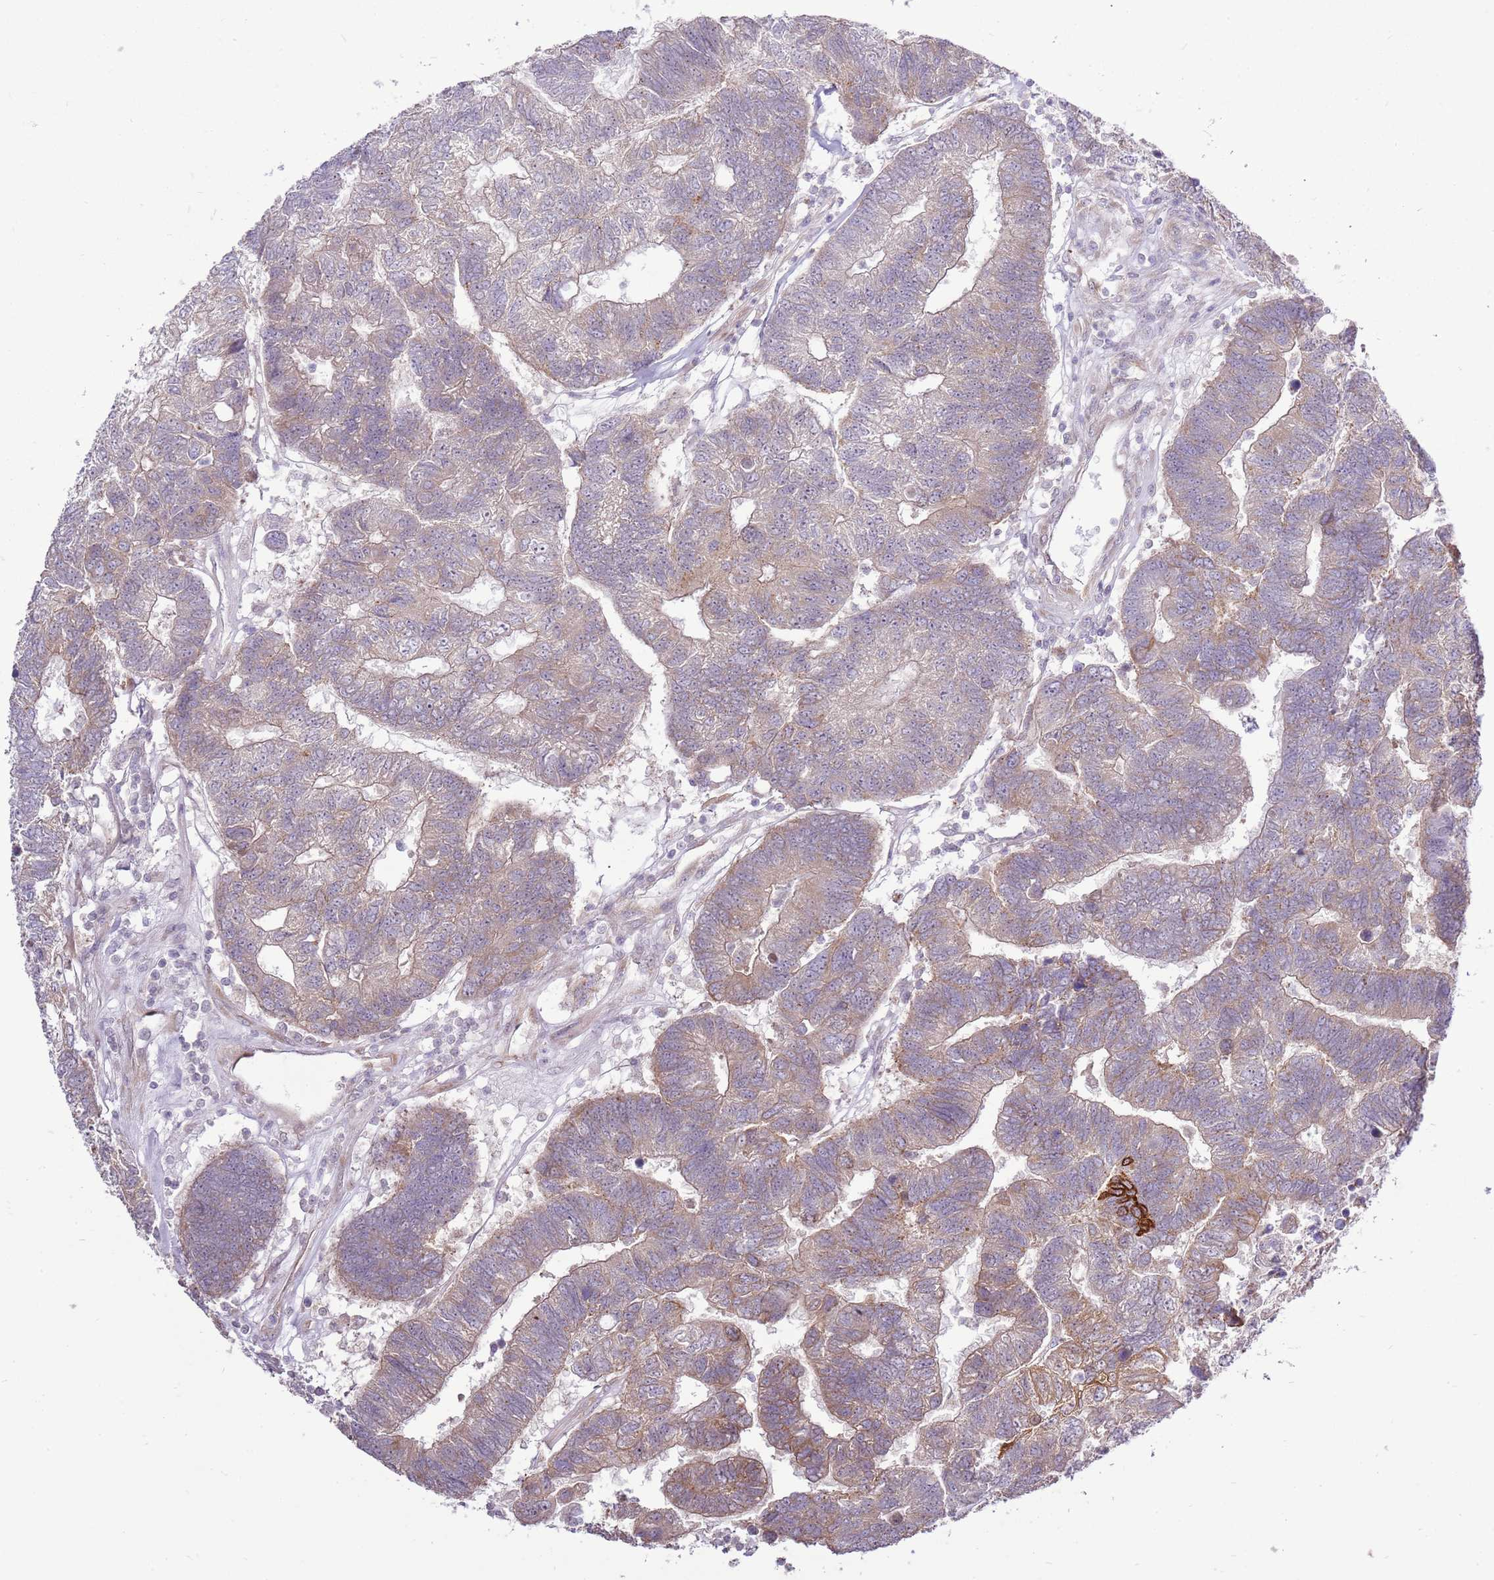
{"staining": {"intensity": "moderate", "quantity": "25%-75%", "location": "cytoplasmic/membranous"}, "tissue": "colorectal cancer", "cell_type": "Tumor cells", "image_type": "cancer", "snomed": [{"axis": "morphology", "description": "Adenocarcinoma, NOS"}, {"axis": "topography", "description": "Colon"}], "caption": "Colorectal adenocarcinoma stained with immunohistochemistry exhibits moderate cytoplasmic/membranous expression in about 25%-75% of tumor cells.", "gene": "UGGT2", "patient": {"sex": "female", "age": 48}}